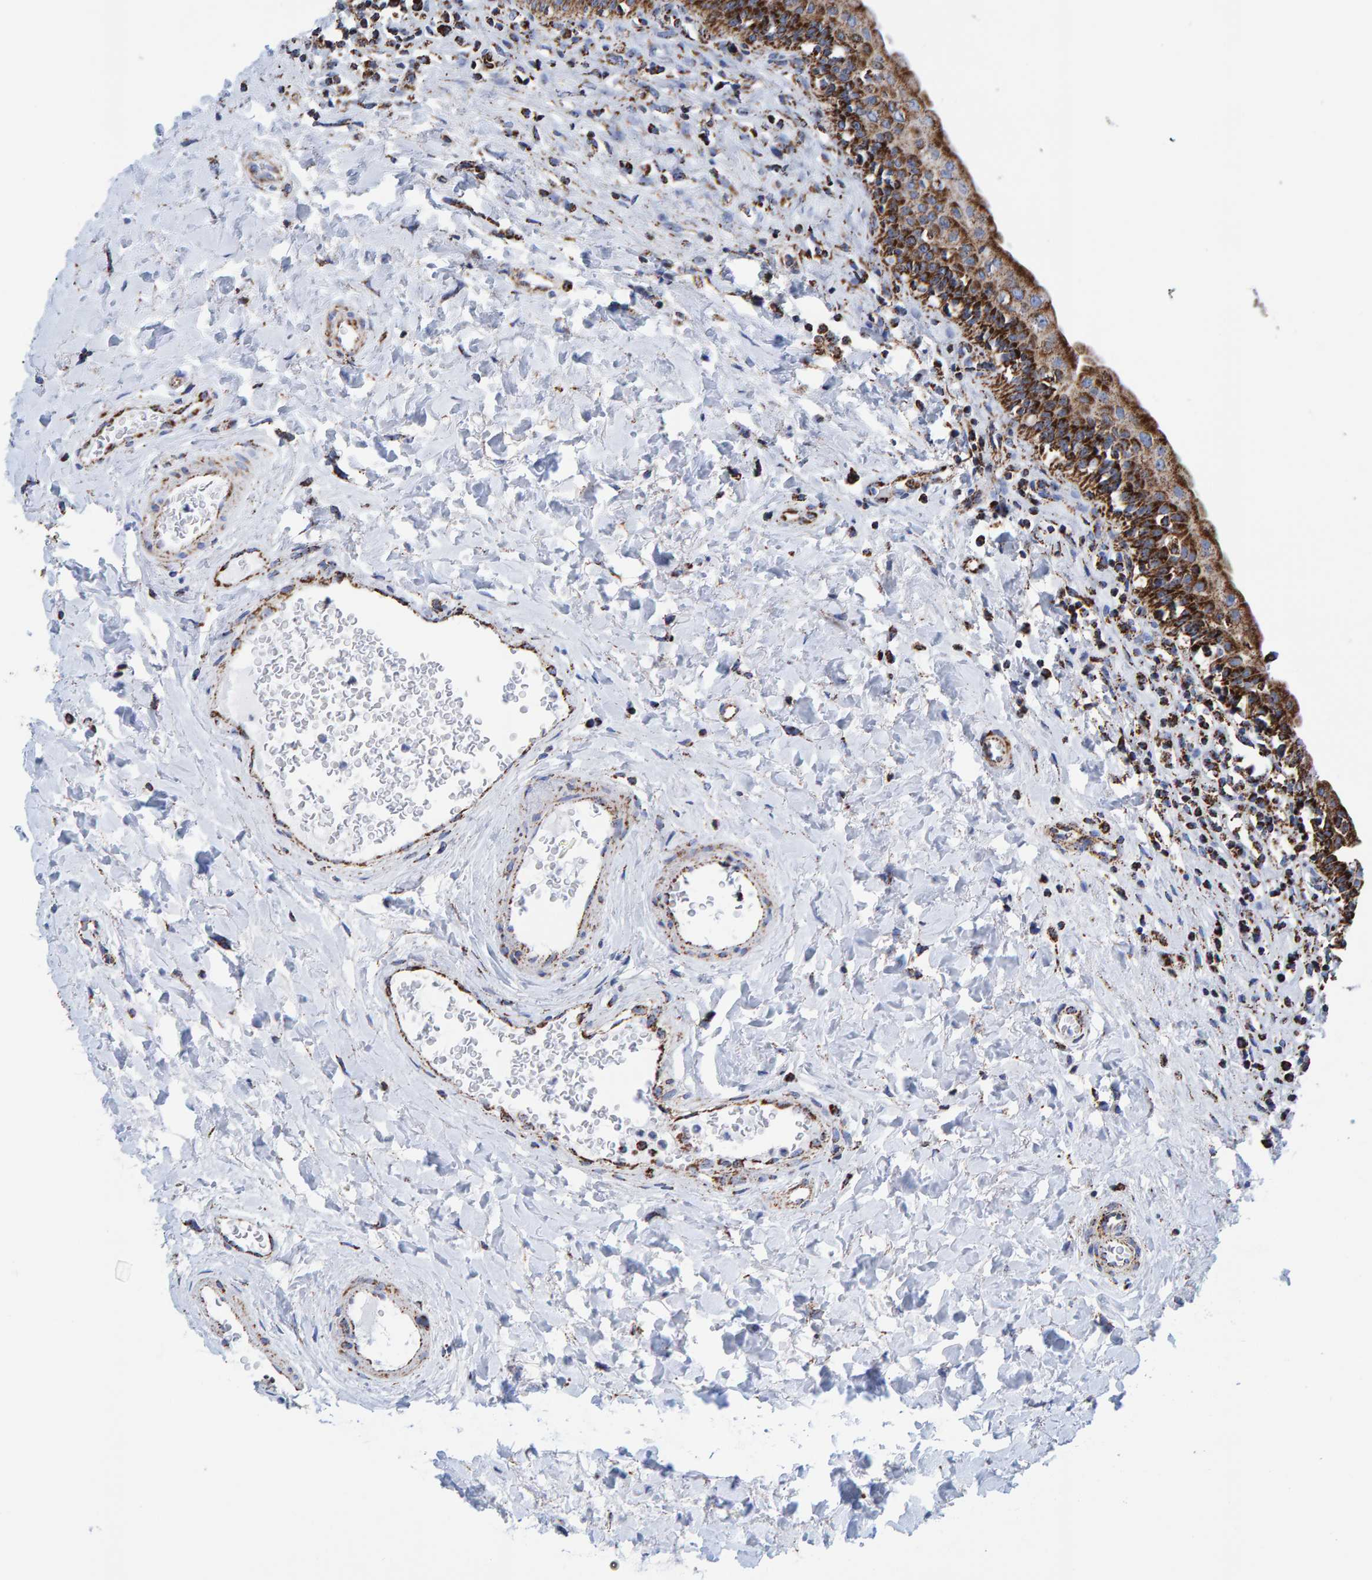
{"staining": {"intensity": "strong", "quantity": ">75%", "location": "cytoplasmic/membranous"}, "tissue": "urinary bladder", "cell_type": "Urothelial cells", "image_type": "normal", "snomed": [{"axis": "morphology", "description": "Normal tissue, NOS"}, {"axis": "topography", "description": "Urinary bladder"}], "caption": "Protein expression analysis of normal urinary bladder demonstrates strong cytoplasmic/membranous positivity in about >75% of urothelial cells.", "gene": "ENSG00000262660", "patient": {"sex": "male", "age": 83}}